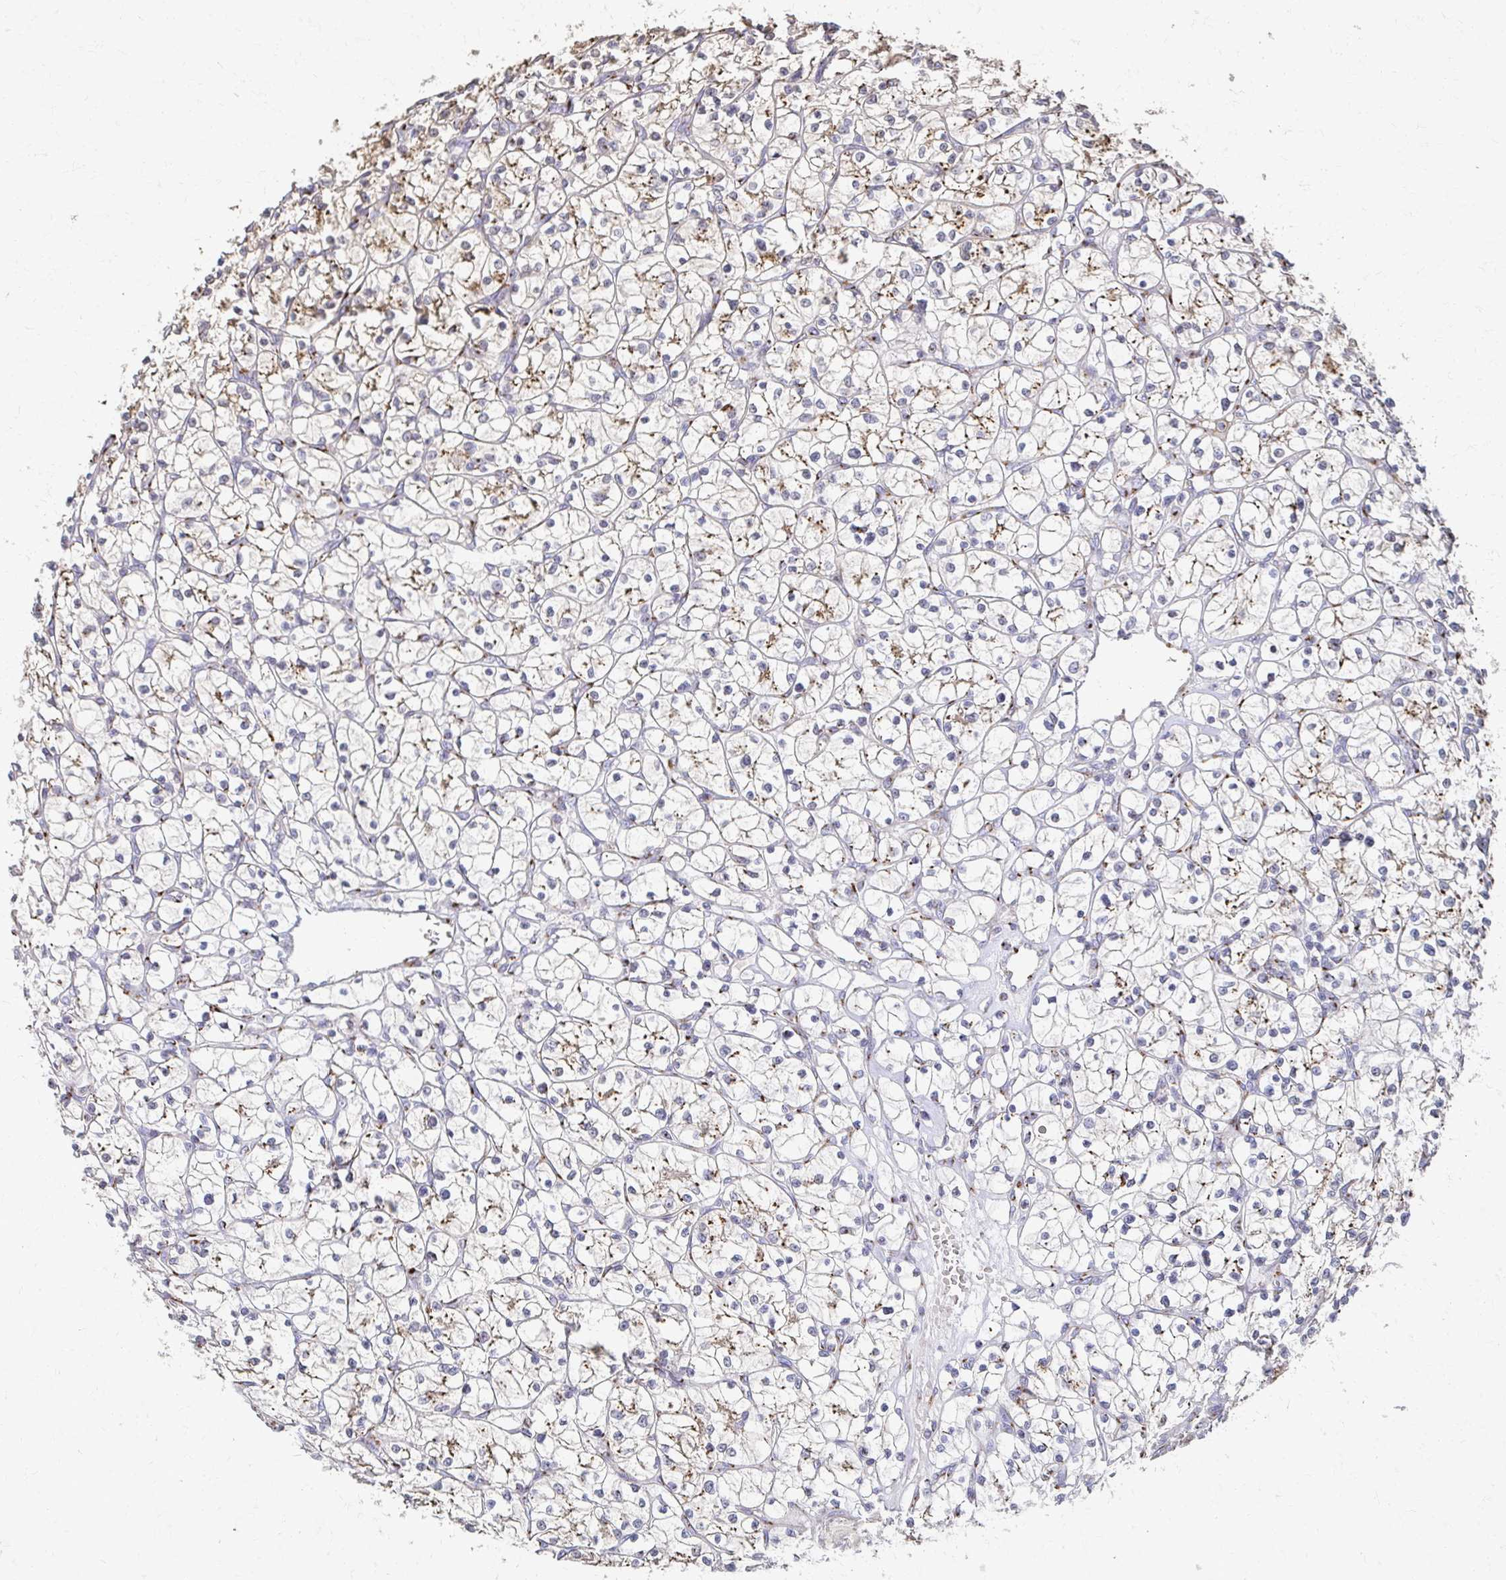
{"staining": {"intensity": "moderate", "quantity": "25%-75%", "location": "cytoplasmic/membranous"}, "tissue": "renal cancer", "cell_type": "Tumor cells", "image_type": "cancer", "snomed": [{"axis": "morphology", "description": "Adenocarcinoma, NOS"}, {"axis": "topography", "description": "Kidney"}], "caption": "Tumor cells exhibit medium levels of moderate cytoplasmic/membranous staining in approximately 25%-75% of cells in renal cancer (adenocarcinoma). Immunohistochemistry (ihc) stains the protein in brown and the nuclei are stained blue.", "gene": "TM9SF1", "patient": {"sex": "female", "age": 64}}